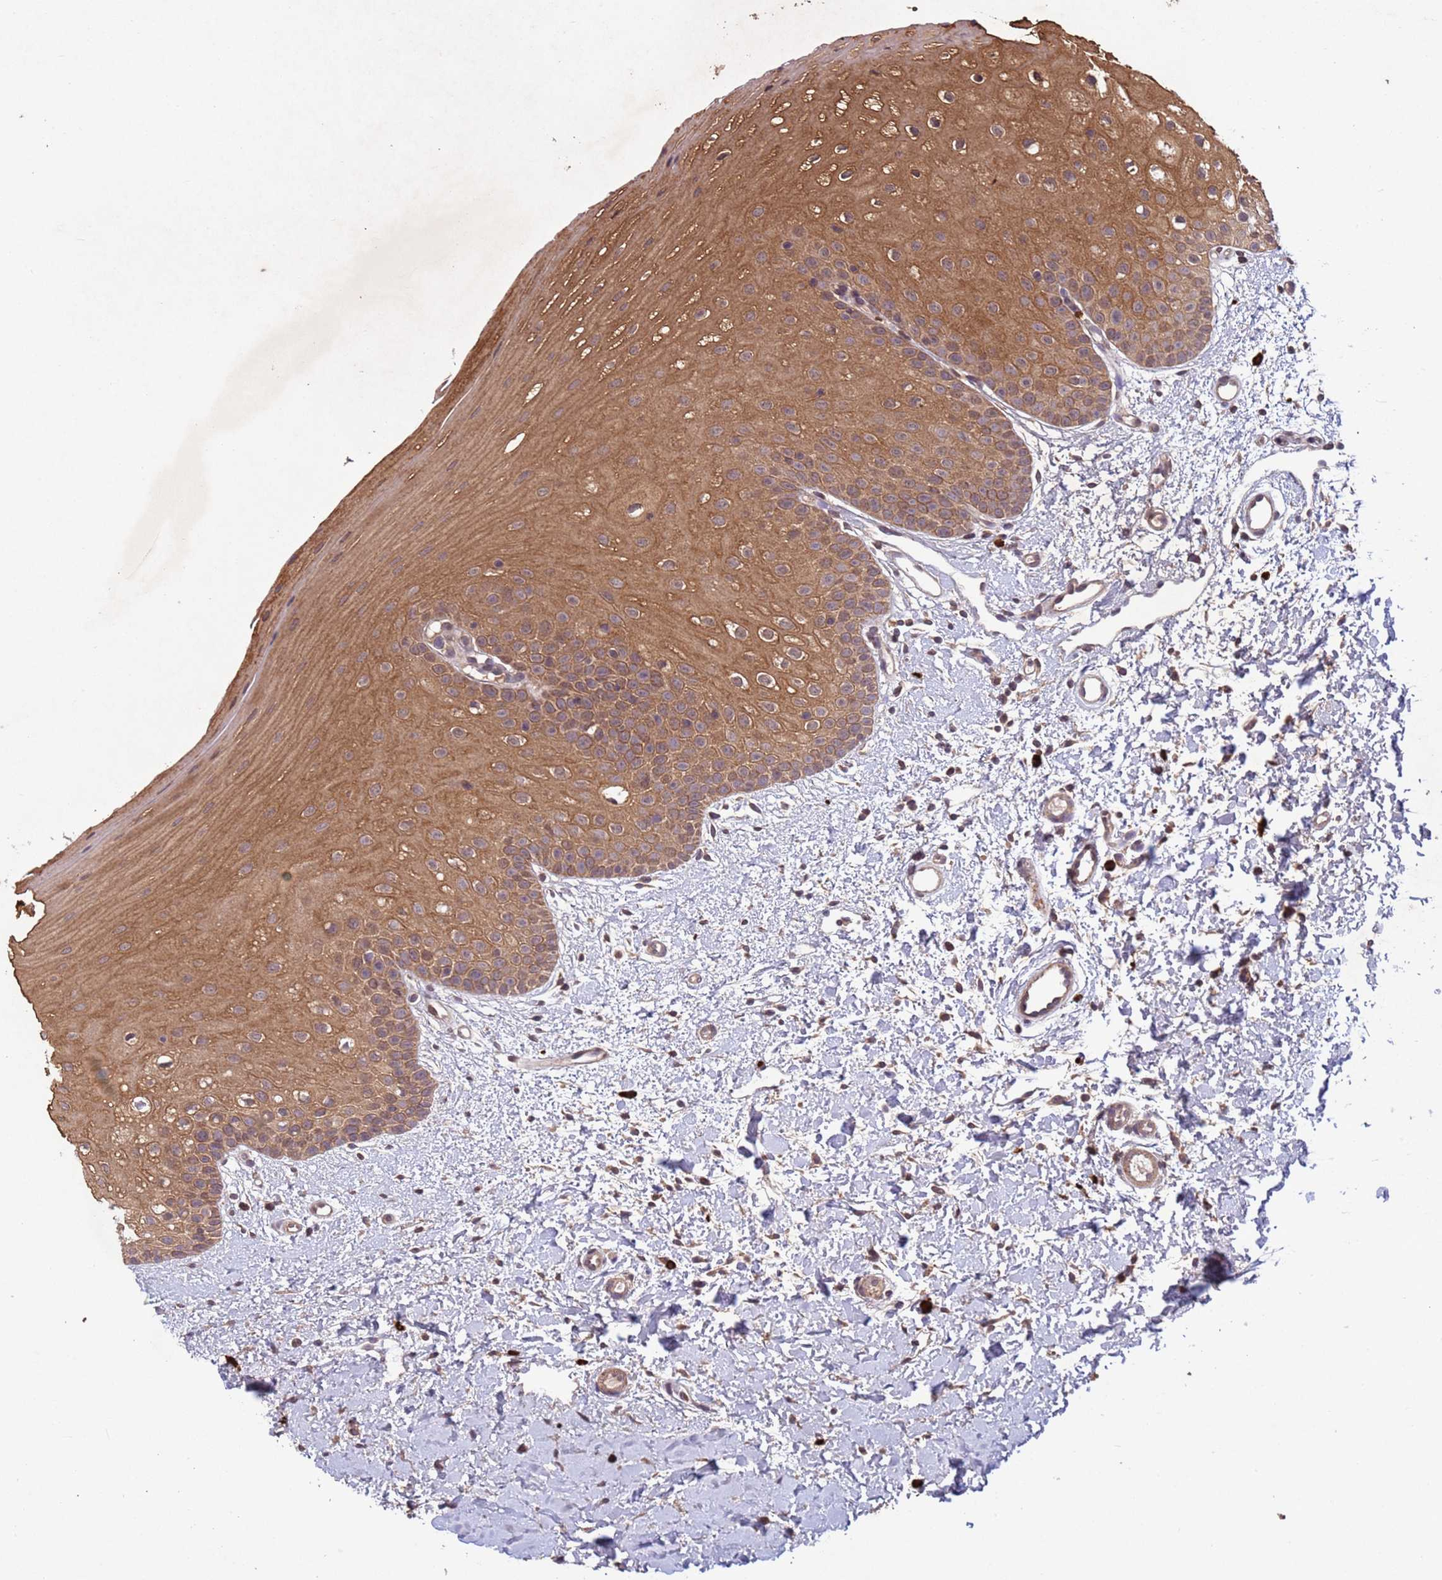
{"staining": {"intensity": "moderate", "quantity": ">75%", "location": "cytoplasmic/membranous"}, "tissue": "oral mucosa", "cell_type": "Squamous epithelial cells", "image_type": "normal", "snomed": [{"axis": "morphology", "description": "Normal tissue, NOS"}, {"axis": "topography", "description": "Oral tissue"}], "caption": "Immunohistochemical staining of normal human oral mucosa exhibits medium levels of moderate cytoplasmic/membranous staining in approximately >75% of squamous epithelial cells. (DAB IHC with brightfield microscopy, high magnification).", "gene": "FASTKD1", "patient": {"sex": "female", "age": 67}}